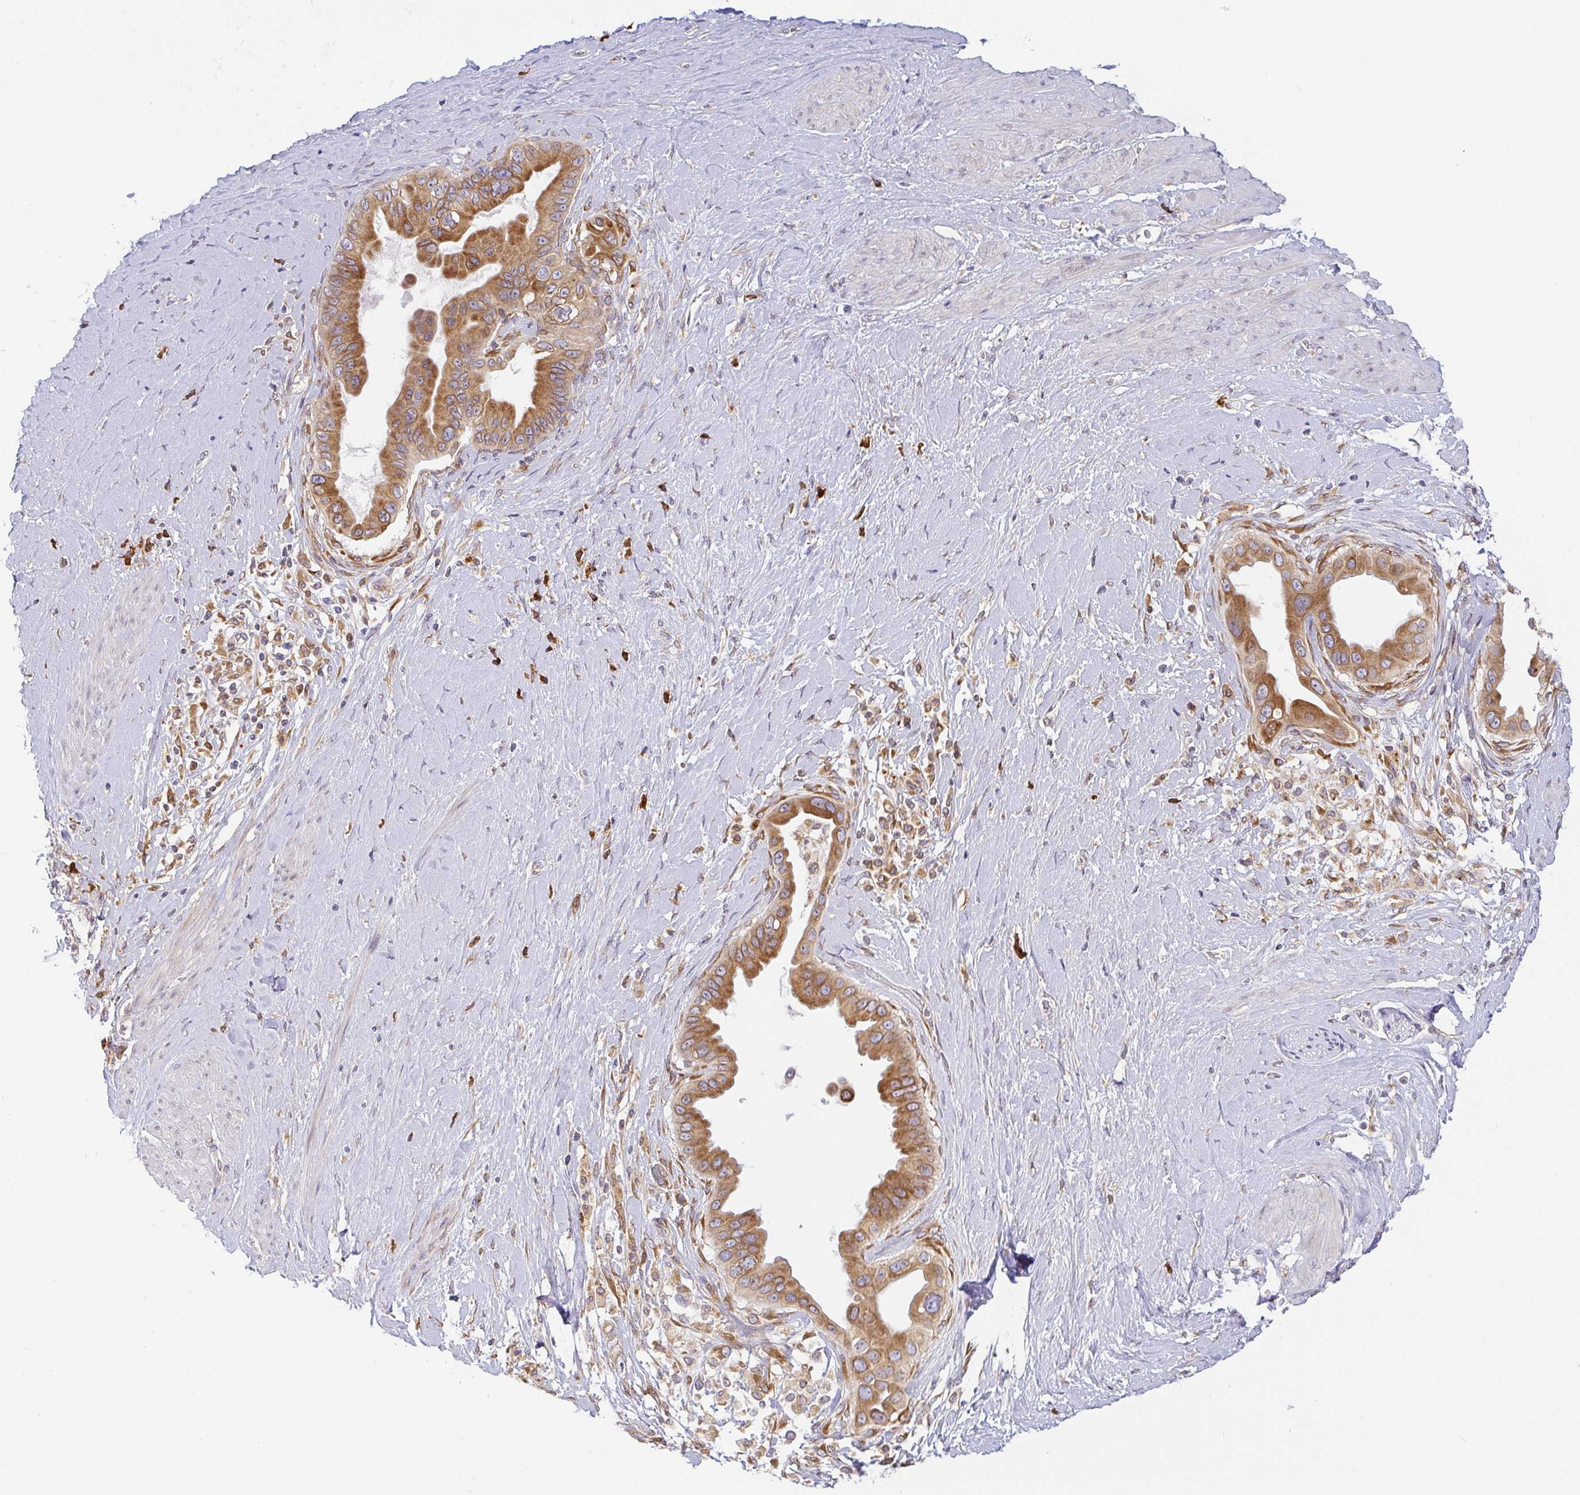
{"staining": {"intensity": "strong", "quantity": ">75%", "location": "cytoplasmic/membranous"}, "tissue": "pancreatic cancer", "cell_type": "Tumor cells", "image_type": "cancer", "snomed": [{"axis": "morphology", "description": "Adenocarcinoma, NOS"}, {"axis": "topography", "description": "Pancreas"}], "caption": "Immunohistochemistry (IHC) photomicrograph of neoplastic tissue: adenocarcinoma (pancreatic) stained using immunohistochemistry exhibits high levels of strong protein expression localized specifically in the cytoplasmic/membranous of tumor cells, appearing as a cytoplasmic/membranous brown color.", "gene": "DERL2", "patient": {"sex": "female", "age": 56}}